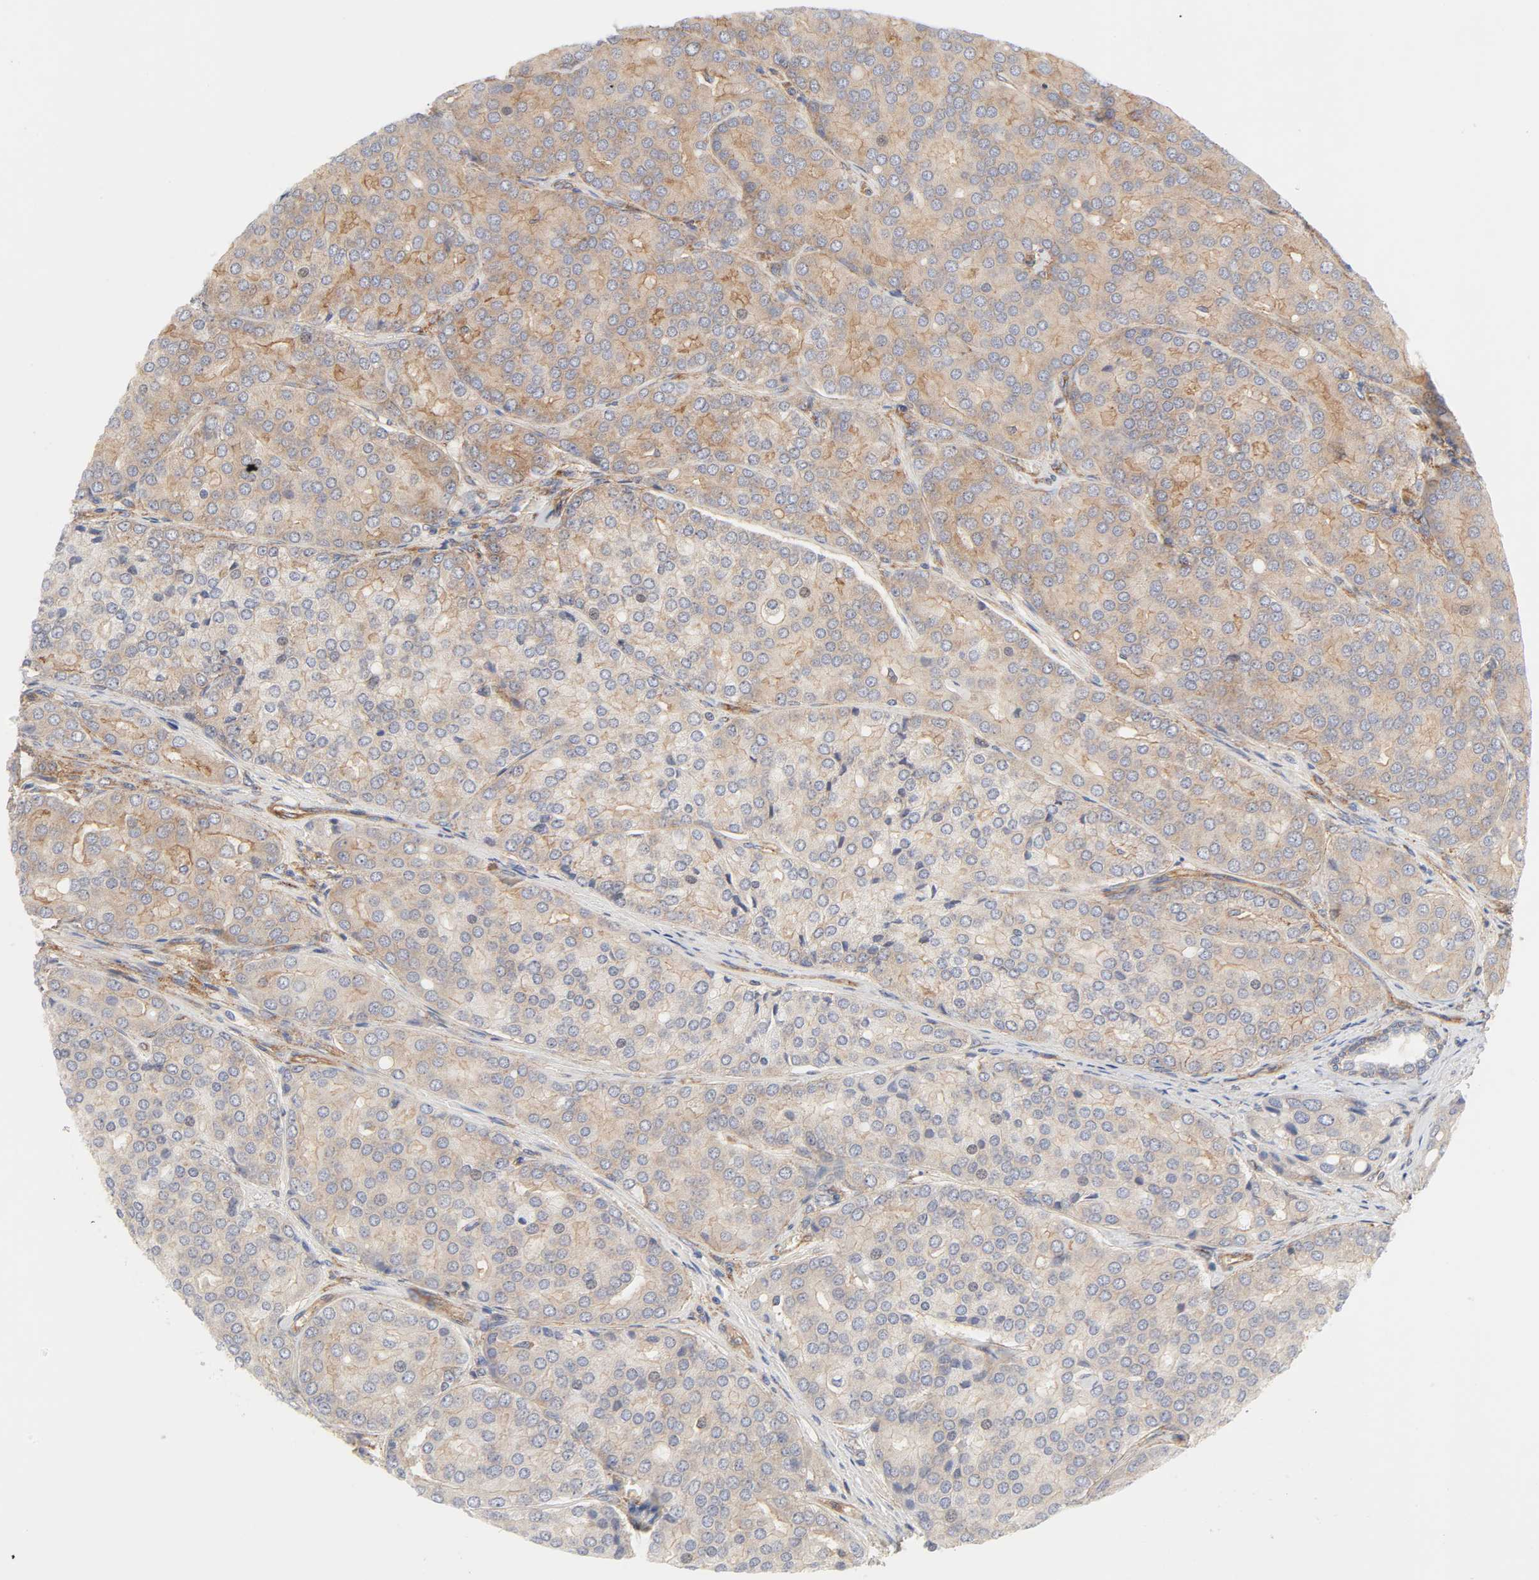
{"staining": {"intensity": "moderate", "quantity": ">75%", "location": "cytoplasmic/membranous"}, "tissue": "prostate cancer", "cell_type": "Tumor cells", "image_type": "cancer", "snomed": [{"axis": "morphology", "description": "Adenocarcinoma, High grade"}, {"axis": "topography", "description": "Prostate"}], "caption": "Protein staining of prostate adenocarcinoma (high-grade) tissue reveals moderate cytoplasmic/membranous positivity in about >75% of tumor cells.", "gene": "AP2A1", "patient": {"sex": "male", "age": 64}}